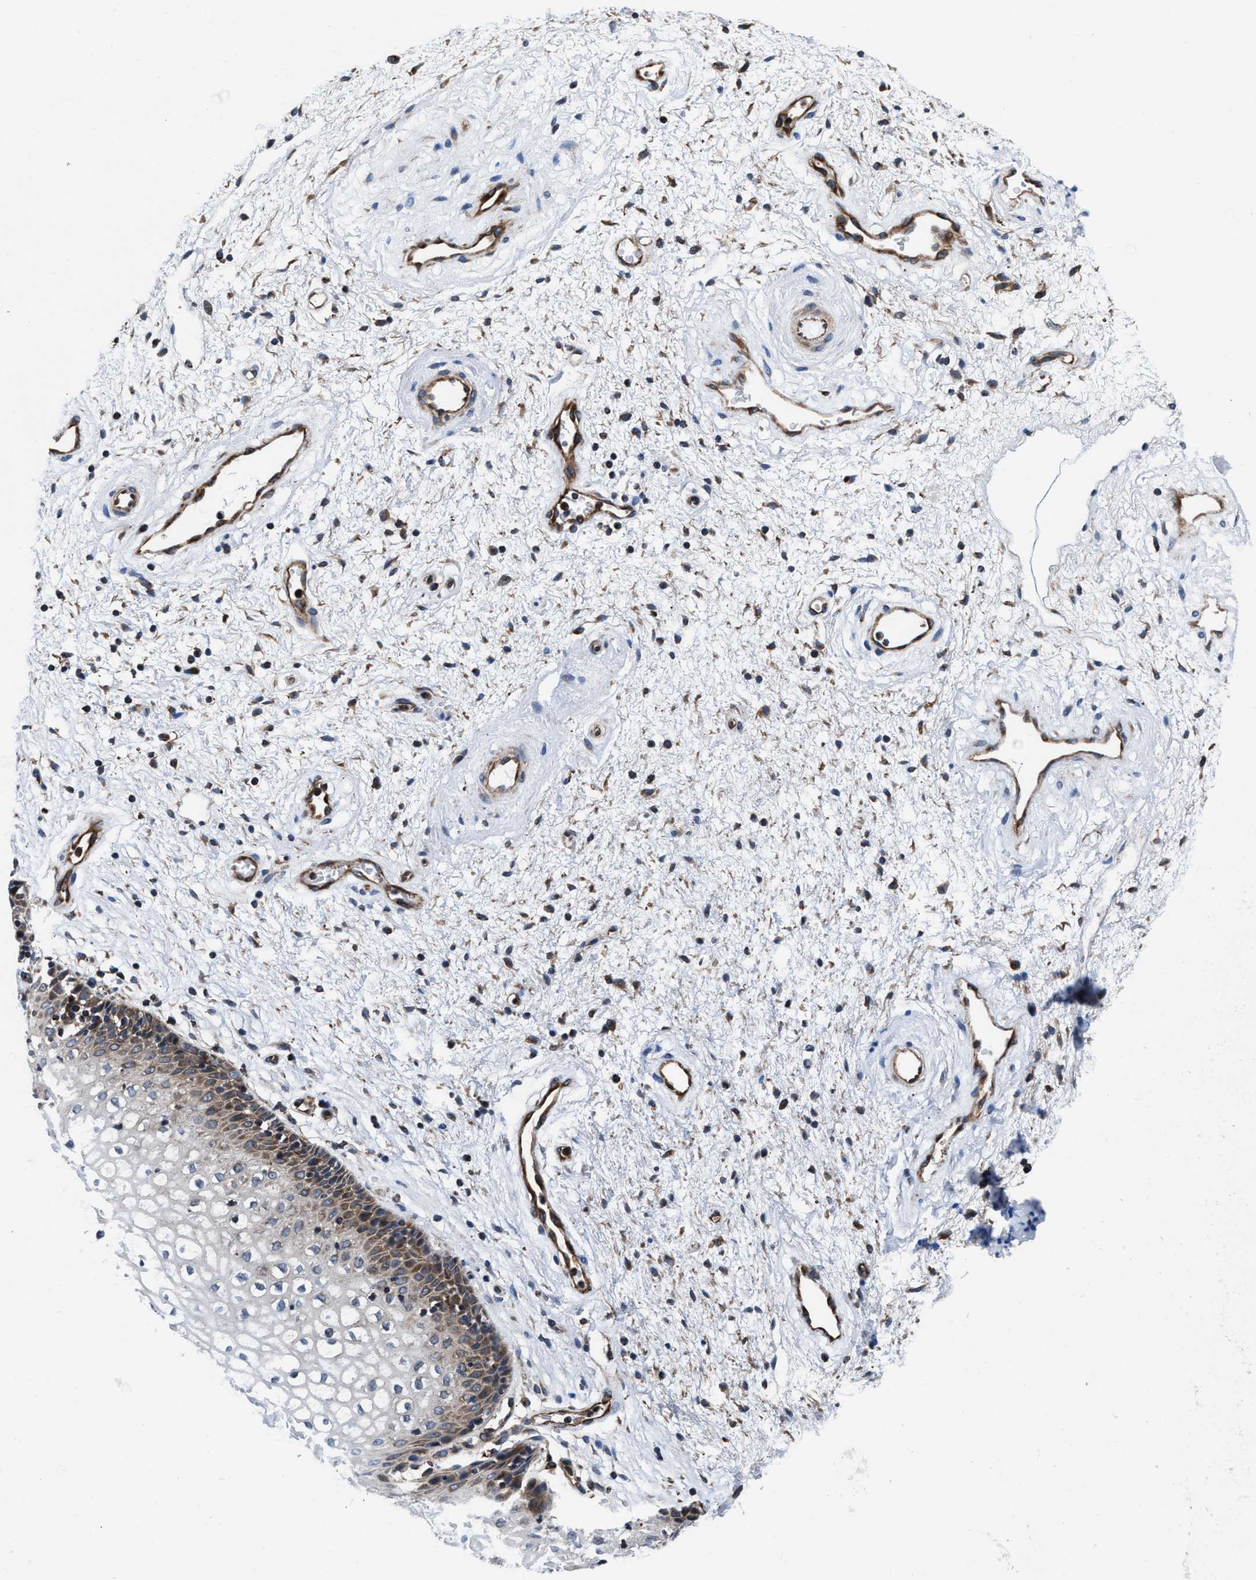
{"staining": {"intensity": "weak", "quantity": "<25%", "location": "cytoplasmic/membranous"}, "tissue": "vagina", "cell_type": "Squamous epithelial cells", "image_type": "normal", "snomed": [{"axis": "morphology", "description": "Normal tissue, NOS"}, {"axis": "topography", "description": "Vagina"}], "caption": "Squamous epithelial cells show no significant protein expression in benign vagina. (DAB immunohistochemistry (IHC), high magnification).", "gene": "PRR15L", "patient": {"sex": "female", "age": 34}}